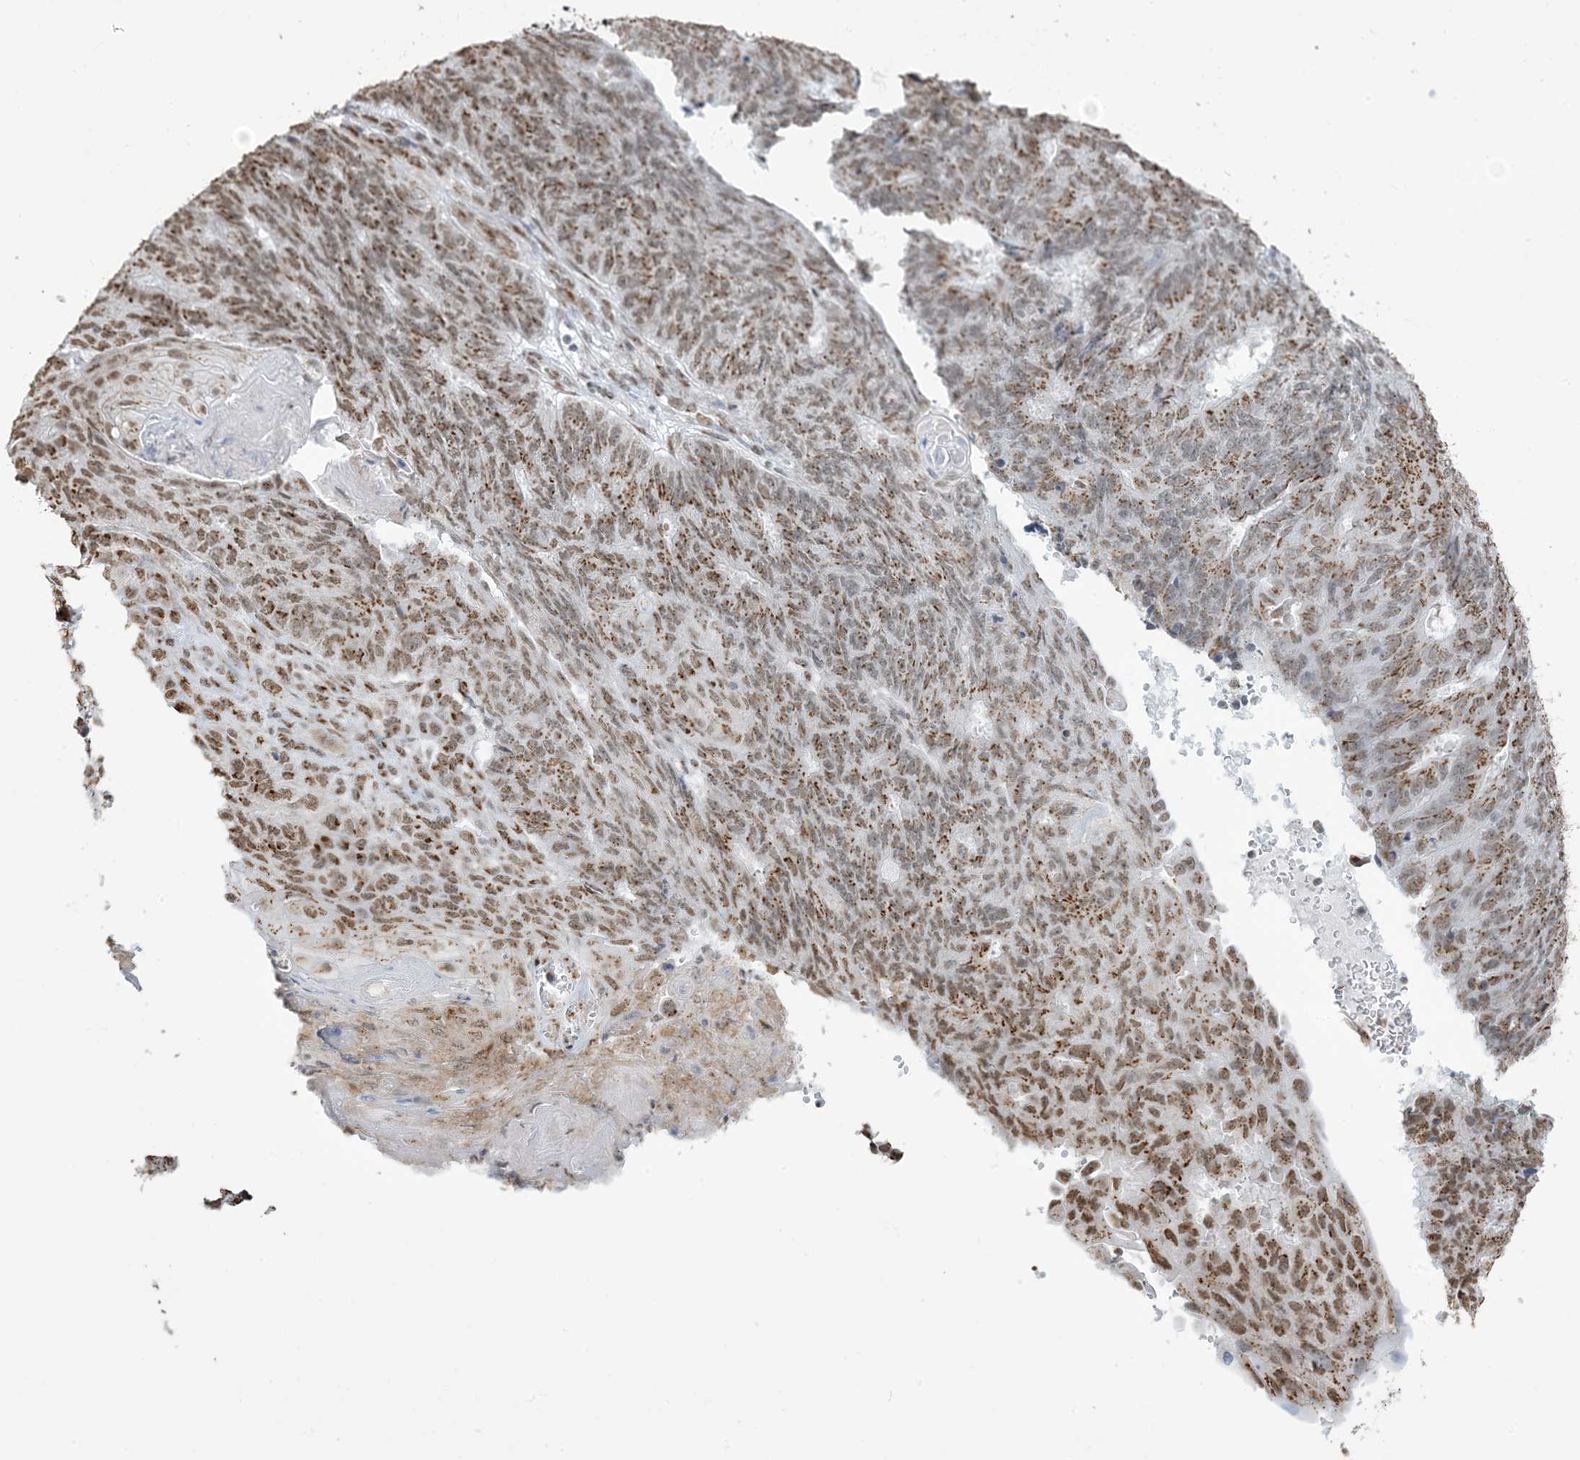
{"staining": {"intensity": "moderate", "quantity": ">75%", "location": "cytoplasmic/membranous,nuclear"}, "tissue": "endometrial cancer", "cell_type": "Tumor cells", "image_type": "cancer", "snomed": [{"axis": "morphology", "description": "Adenocarcinoma, NOS"}, {"axis": "topography", "description": "Endometrium"}], "caption": "Protein analysis of adenocarcinoma (endometrial) tissue shows moderate cytoplasmic/membranous and nuclear staining in about >75% of tumor cells.", "gene": "GPR107", "patient": {"sex": "female", "age": 32}}